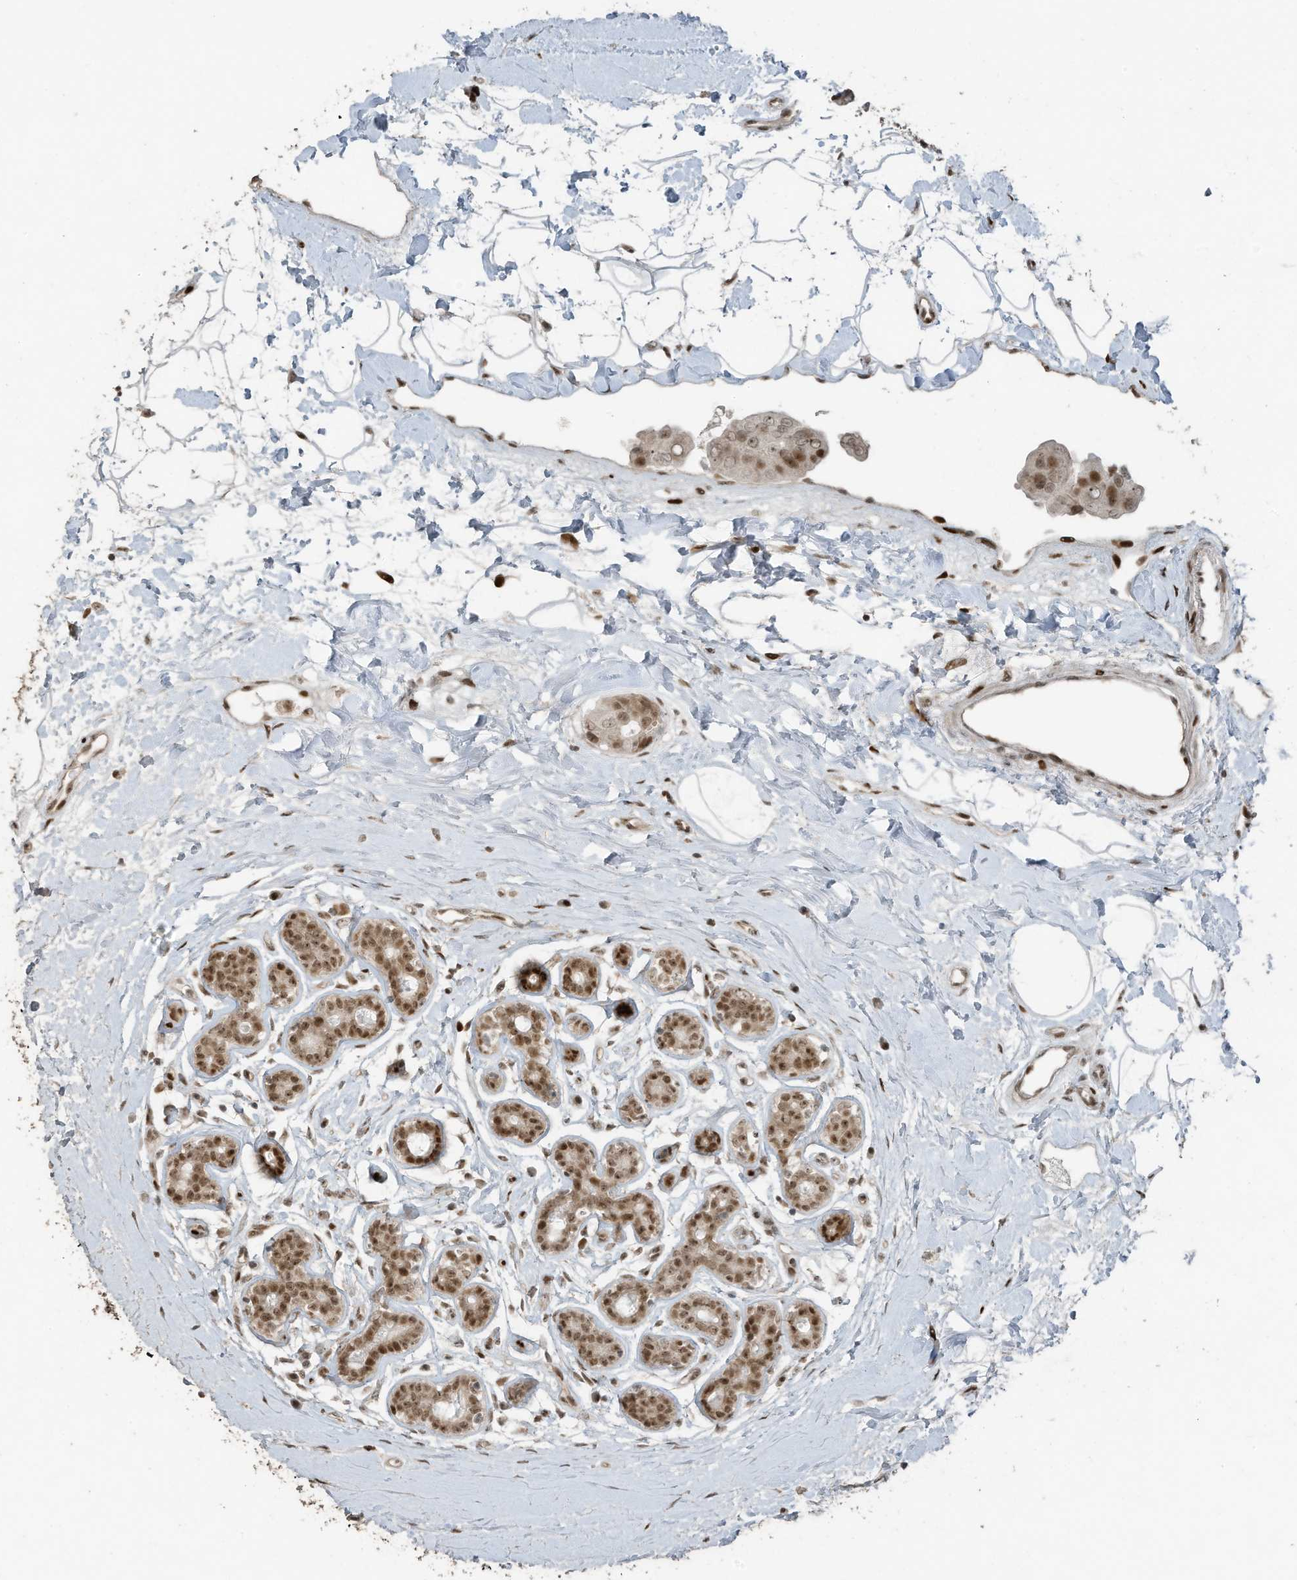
{"staining": {"intensity": "weak", "quantity": ">75%", "location": "nuclear"}, "tissue": "breast cancer", "cell_type": "Tumor cells", "image_type": "cancer", "snomed": [{"axis": "morphology", "description": "Normal tissue, NOS"}, {"axis": "morphology", "description": "Duct carcinoma"}, {"axis": "topography", "description": "Breast"}], "caption": "Immunohistochemical staining of human intraductal carcinoma (breast) displays low levels of weak nuclear expression in about >75% of tumor cells. The protein is shown in brown color, while the nuclei are stained blue.", "gene": "PCNP", "patient": {"sex": "female", "age": 39}}